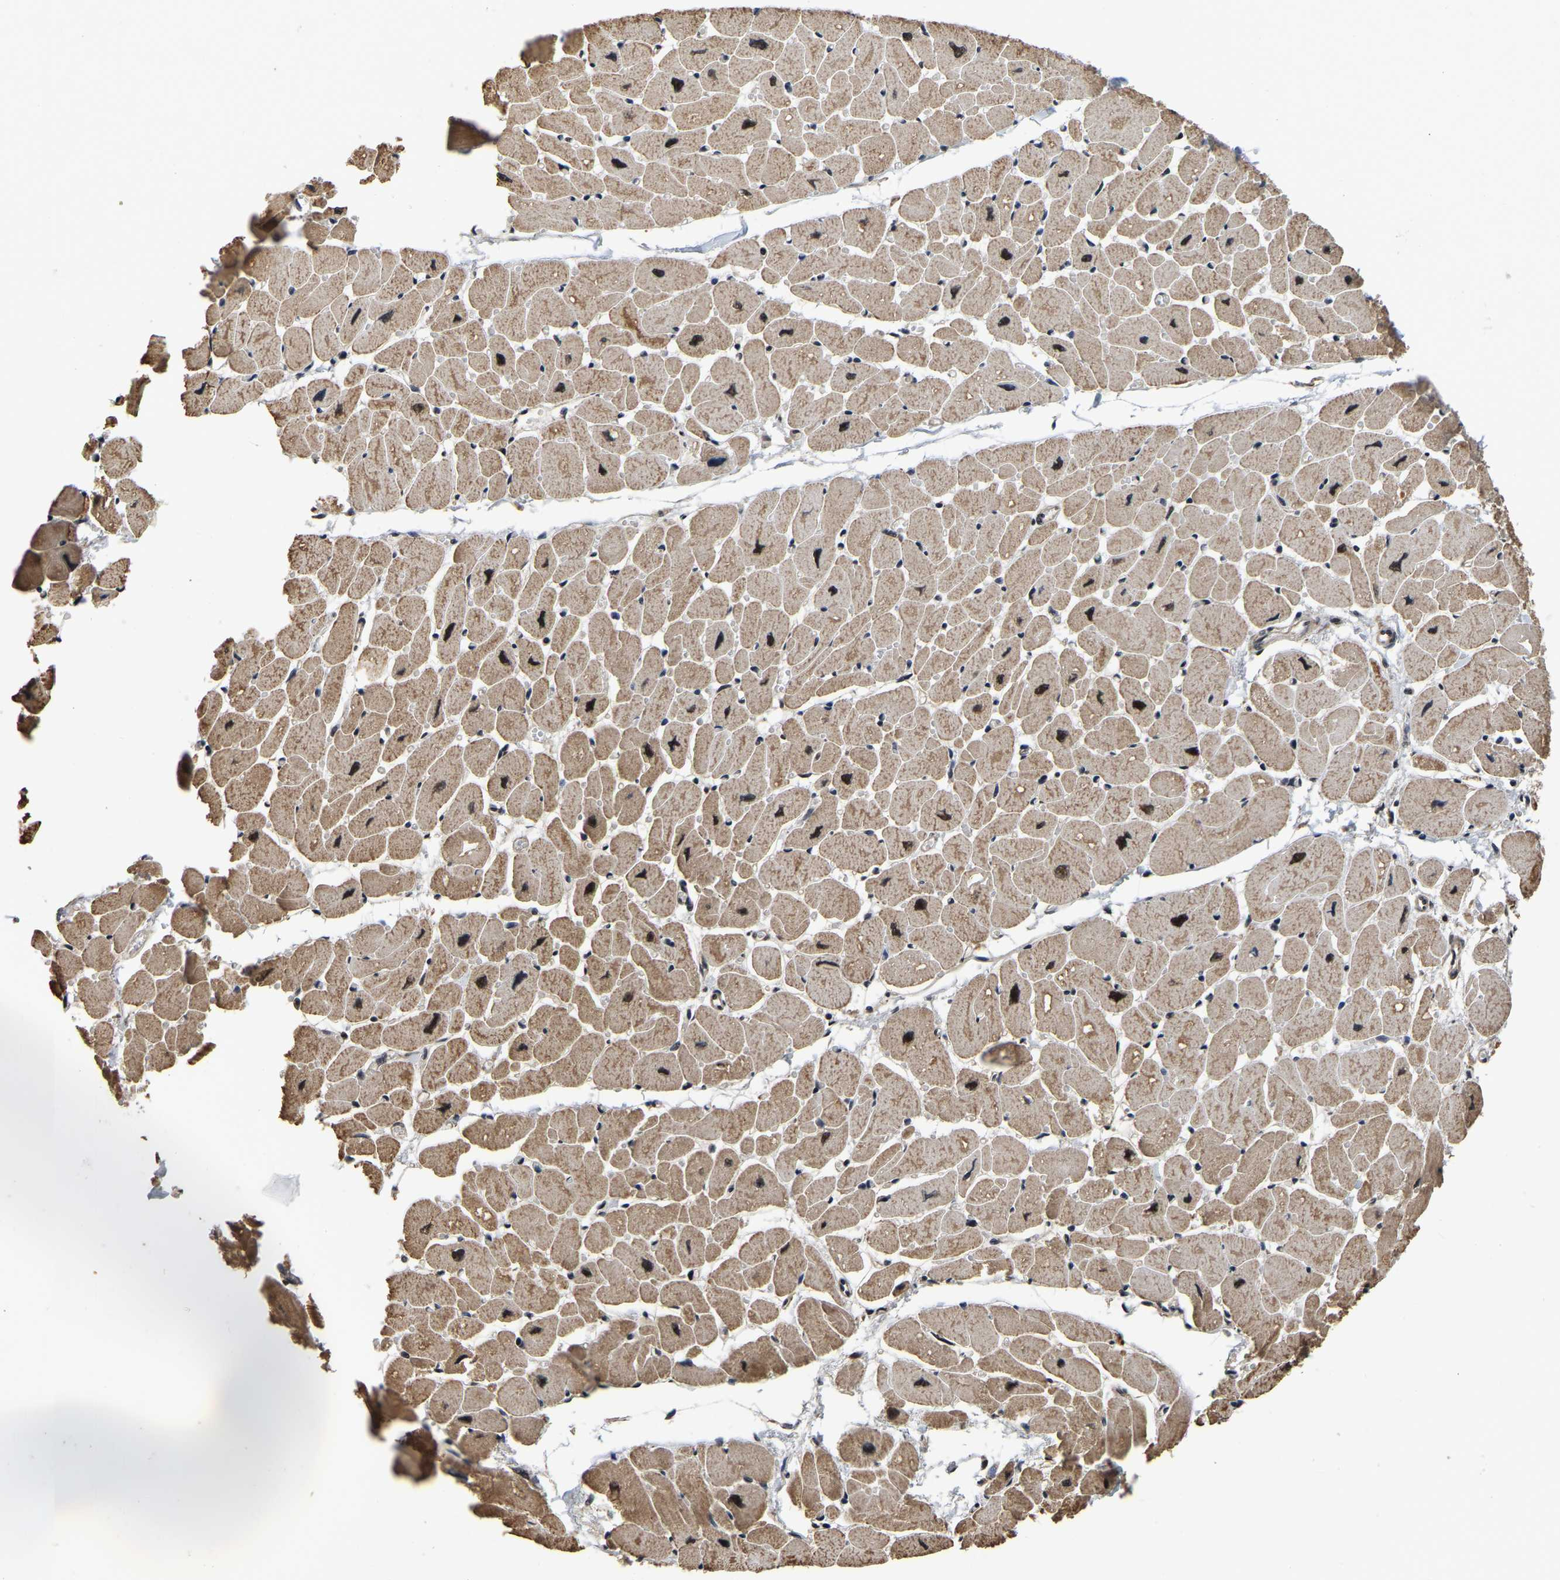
{"staining": {"intensity": "moderate", "quantity": ">75%", "location": "cytoplasmic/membranous,nuclear"}, "tissue": "heart muscle", "cell_type": "Cardiomyocytes", "image_type": "normal", "snomed": [{"axis": "morphology", "description": "Normal tissue, NOS"}, {"axis": "topography", "description": "Heart"}], "caption": "Immunohistochemistry (IHC) (DAB) staining of normal human heart muscle demonstrates moderate cytoplasmic/membranous,nuclear protein expression in approximately >75% of cardiomyocytes.", "gene": "CIAO1", "patient": {"sex": "female", "age": 54}}